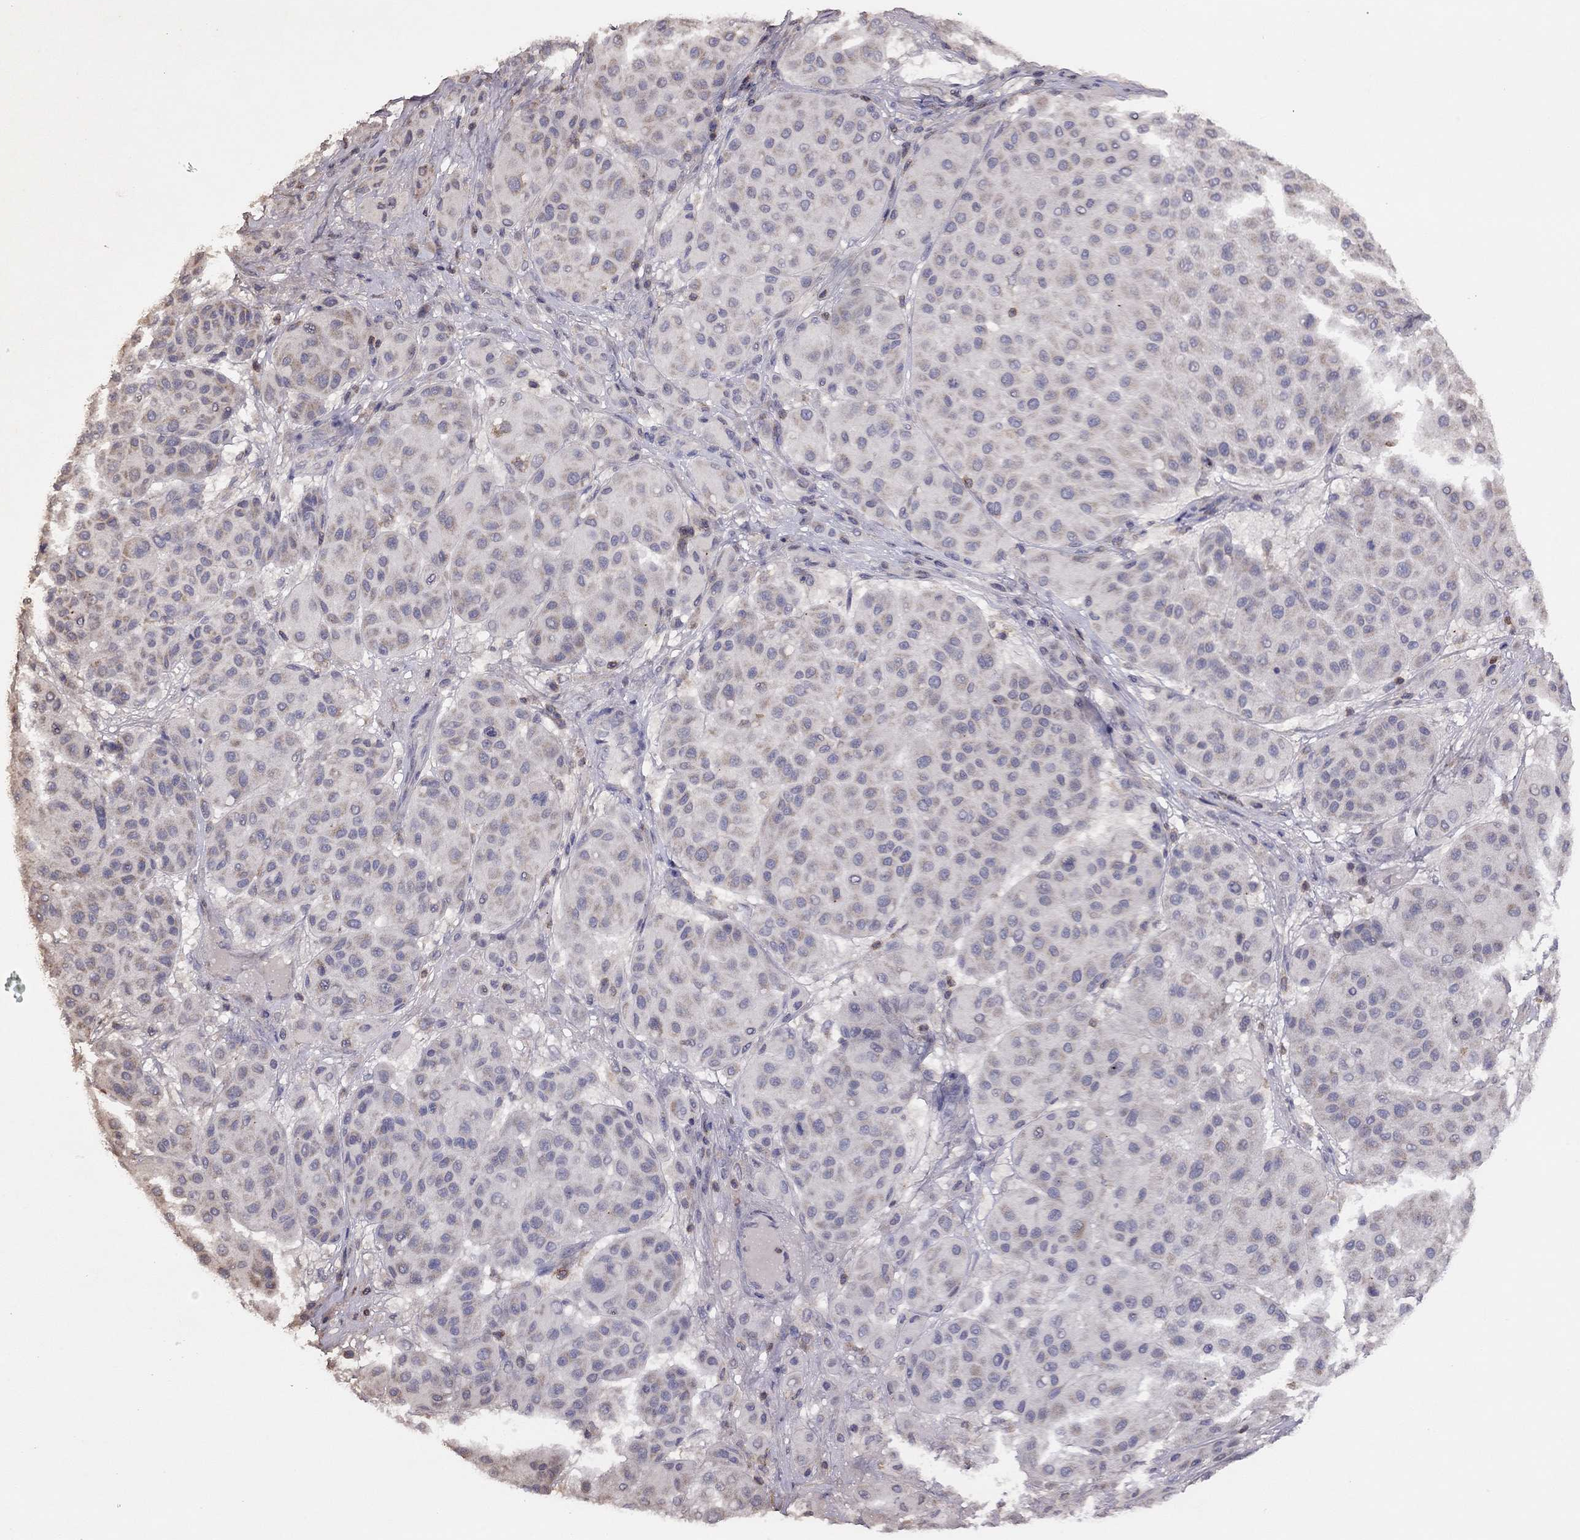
{"staining": {"intensity": "negative", "quantity": "none", "location": "none"}, "tissue": "melanoma", "cell_type": "Tumor cells", "image_type": "cancer", "snomed": [{"axis": "morphology", "description": "Malignant melanoma, Metastatic site"}, {"axis": "topography", "description": "Smooth muscle"}], "caption": "A histopathology image of malignant melanoma (metastatic site) stained for a protein exhibits no brown staining in tumor cells. (DAB (3,3'-diaminobenzidine) IHC visualized using brightfield microscopy, high magnification).", "gene": "CITED1", "patient": {"sex": "male", "age": 41}}